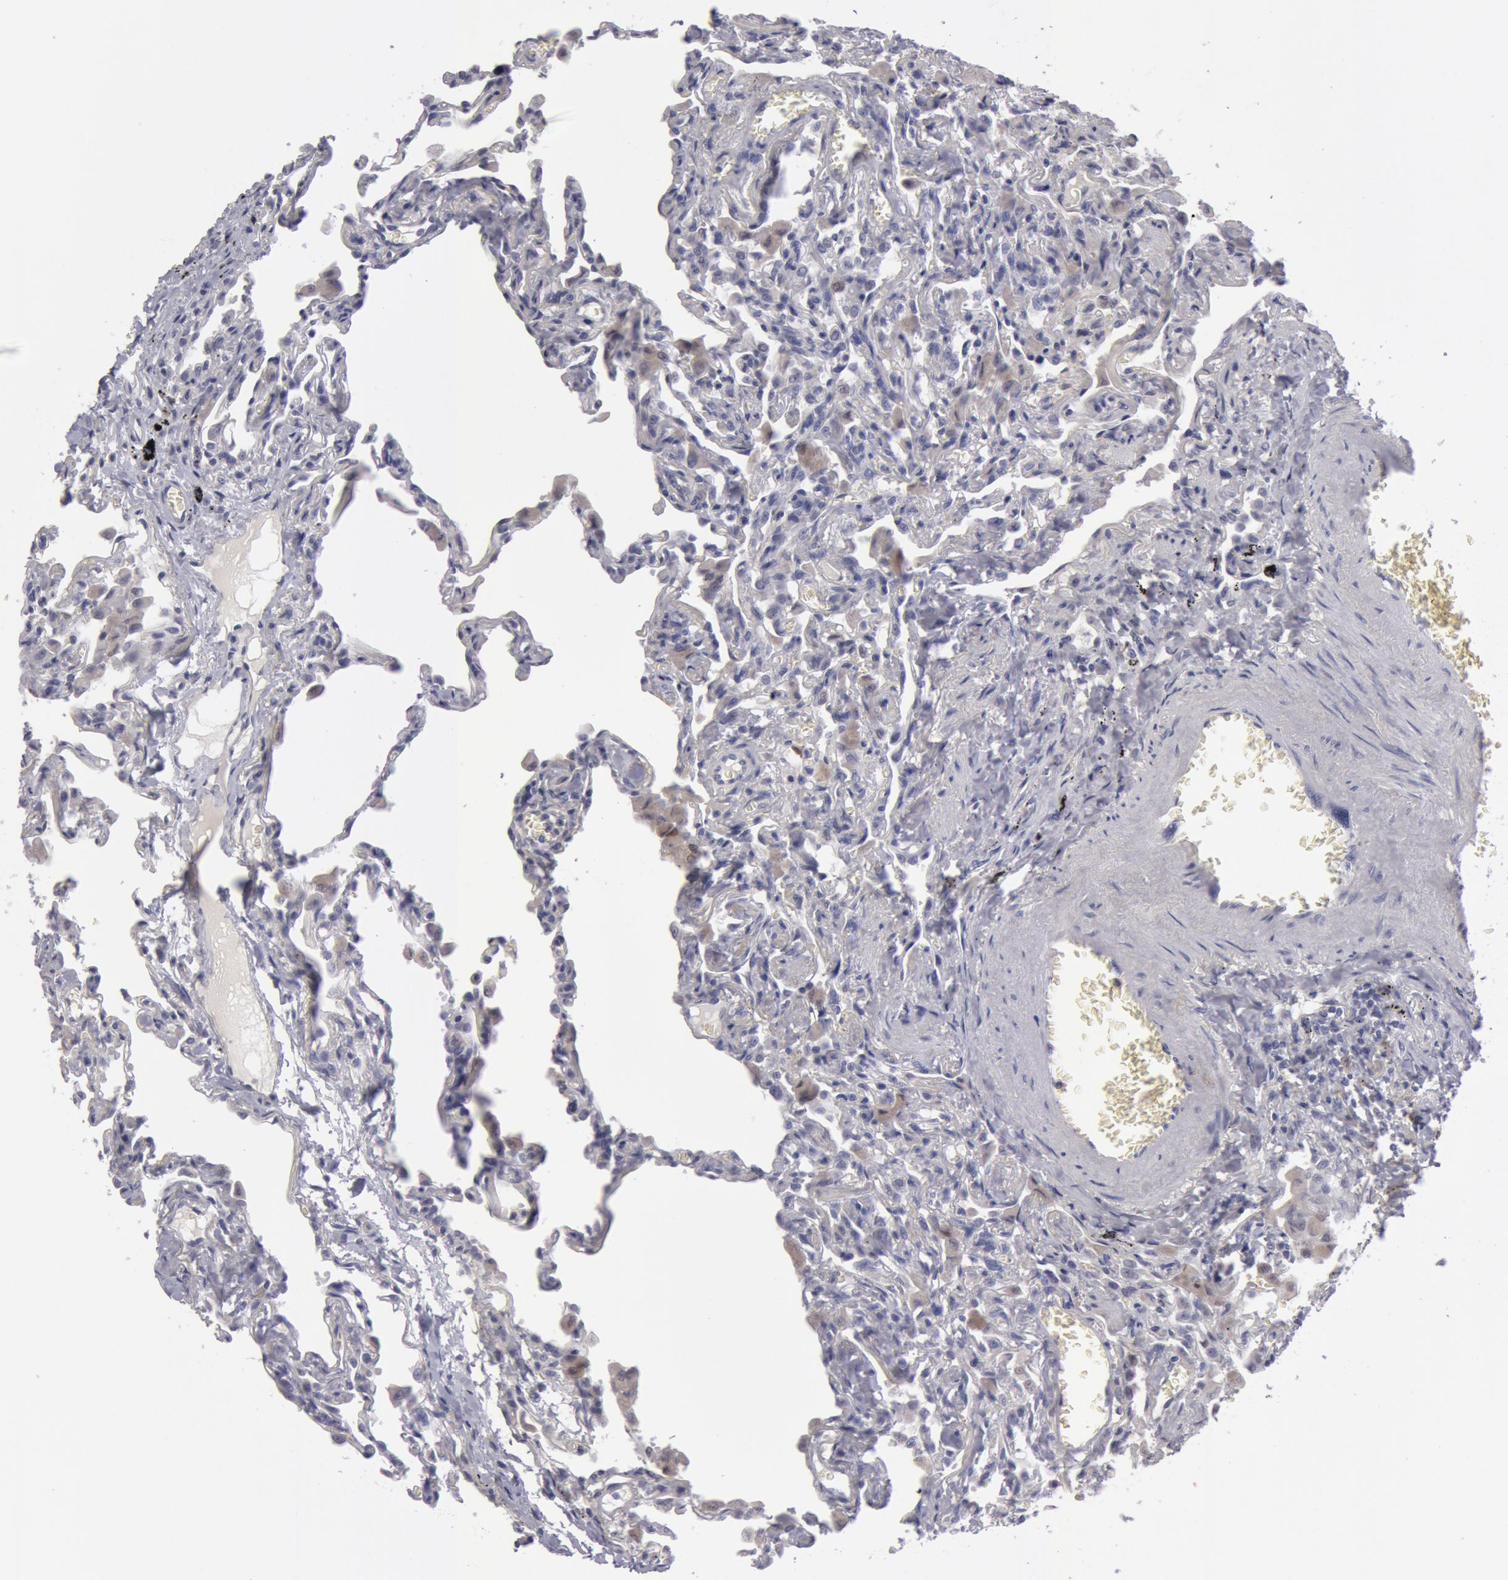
{"staining": {"intensity": "negative", "quantity": "none", "location": "none"}, "tissue": "lung", "cell_type": "Alveolar cells", "image_type": "normal", "snomed": [{"axis": "morphology", "description": "Normal tissue, NOS"}, {"axis": "topography", "description": "Lung"}], "caption": "Immunohistochemistry (IHC) of unremarkable lung demonstrates no expression in alveolar cells.", "gene": "NLGN4X", "patient": {"sex": "male", "age": 73}}